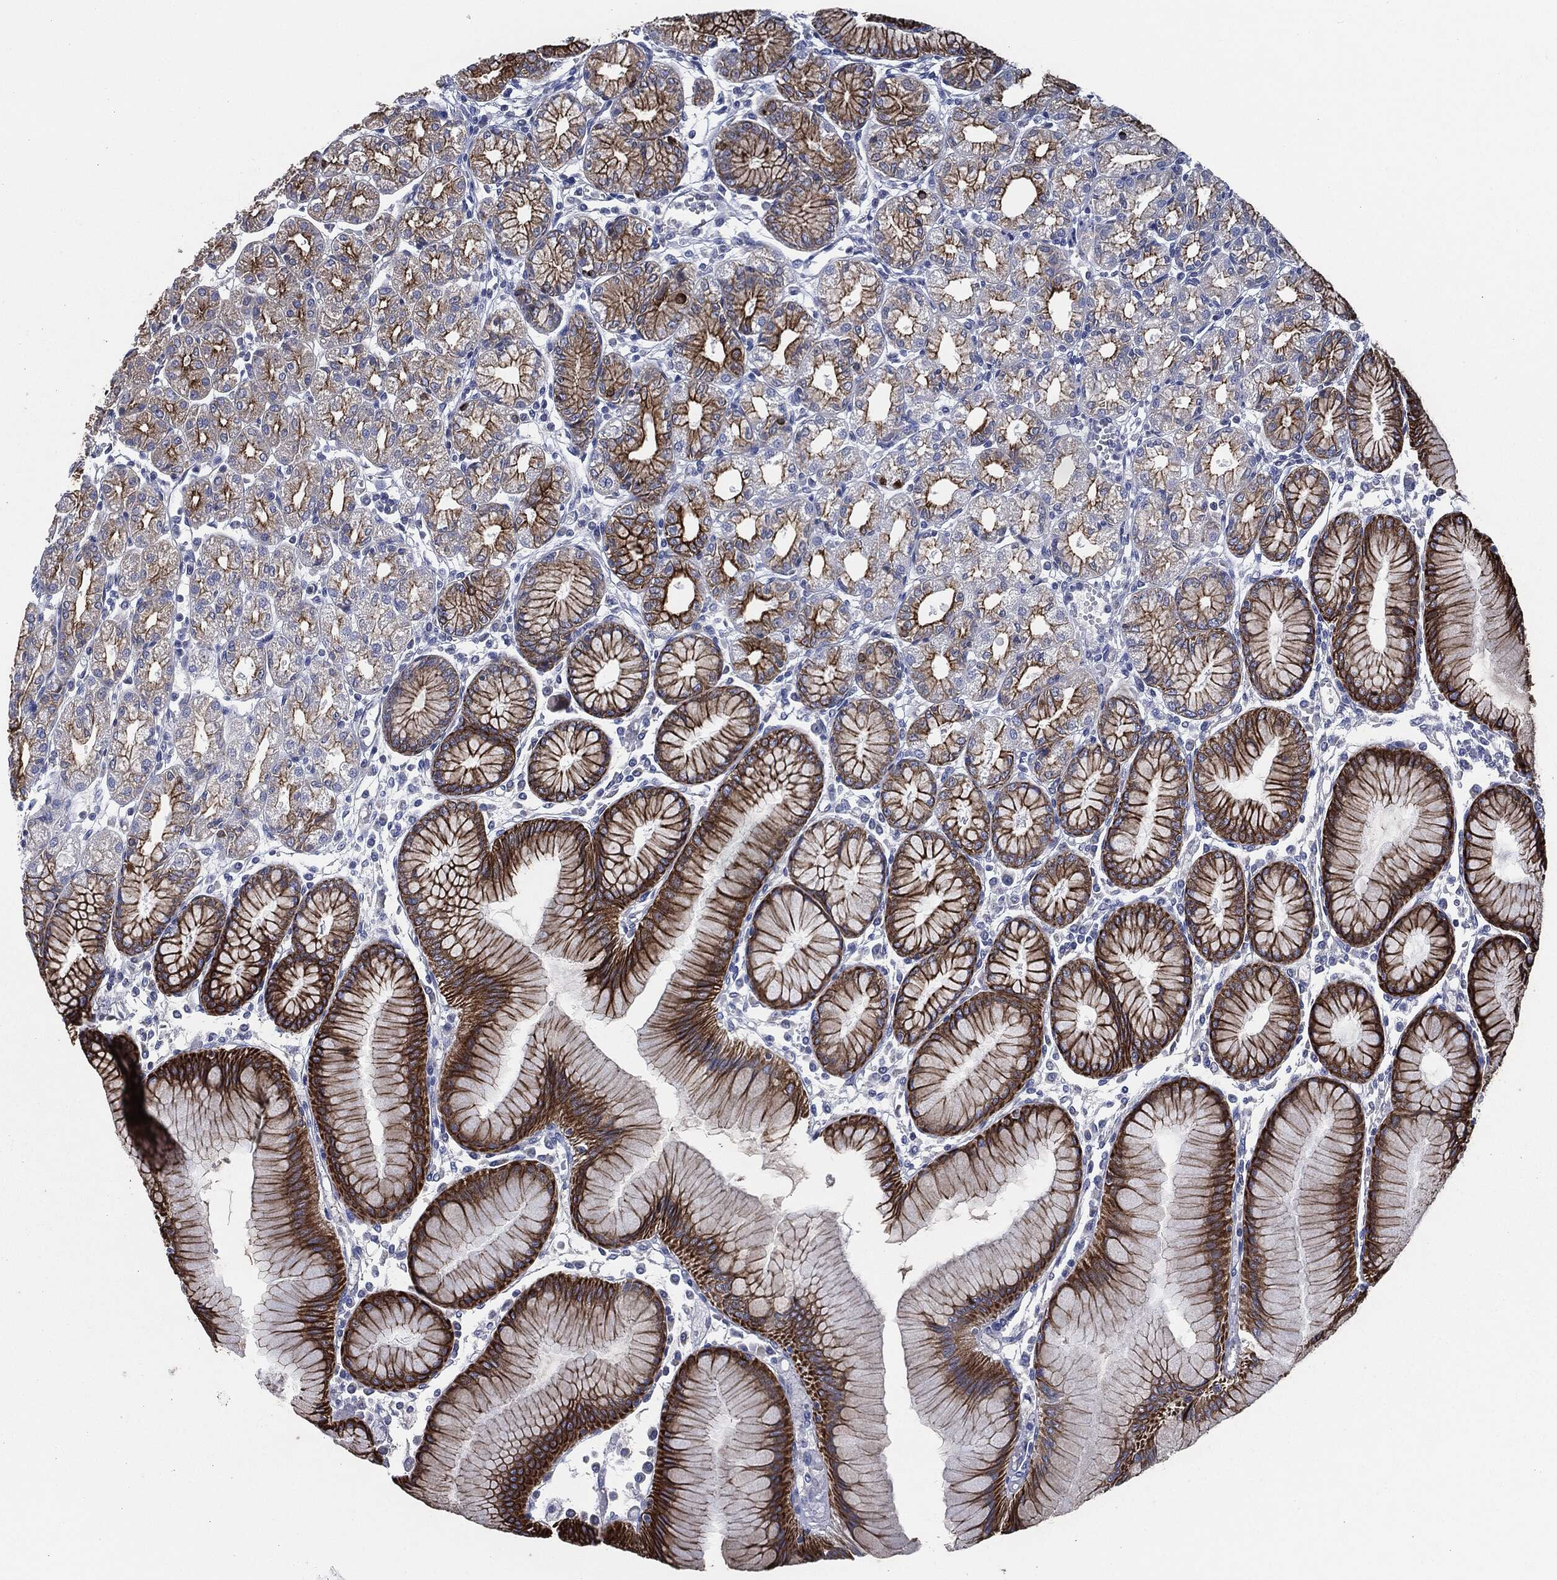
{"staining": {"intensity": "strong", "quantity": ">75%", "location": "cytoplasmic/membranous"}, "tissue": "stomach", "cell_type": "Glandular cells", "image_type": "normal", "snomed": [{"axis": "morphology", "description": "Normal tissue, NOS"}, {"axis": "topography", "description": "Stomach"}], "caption": "High-magnification brightfield microscopy of normal stomach stained with DAB (3,3'-diaminobenzidine) (brown) and counterstained with hematoxylin (blue). glandular cells exhibit strong cytoplasmic/membranous expression is appreciated in approximately>75% of cells.", "gene": "SHROOM2", "patient": {"sex": "female", "age": 57}}